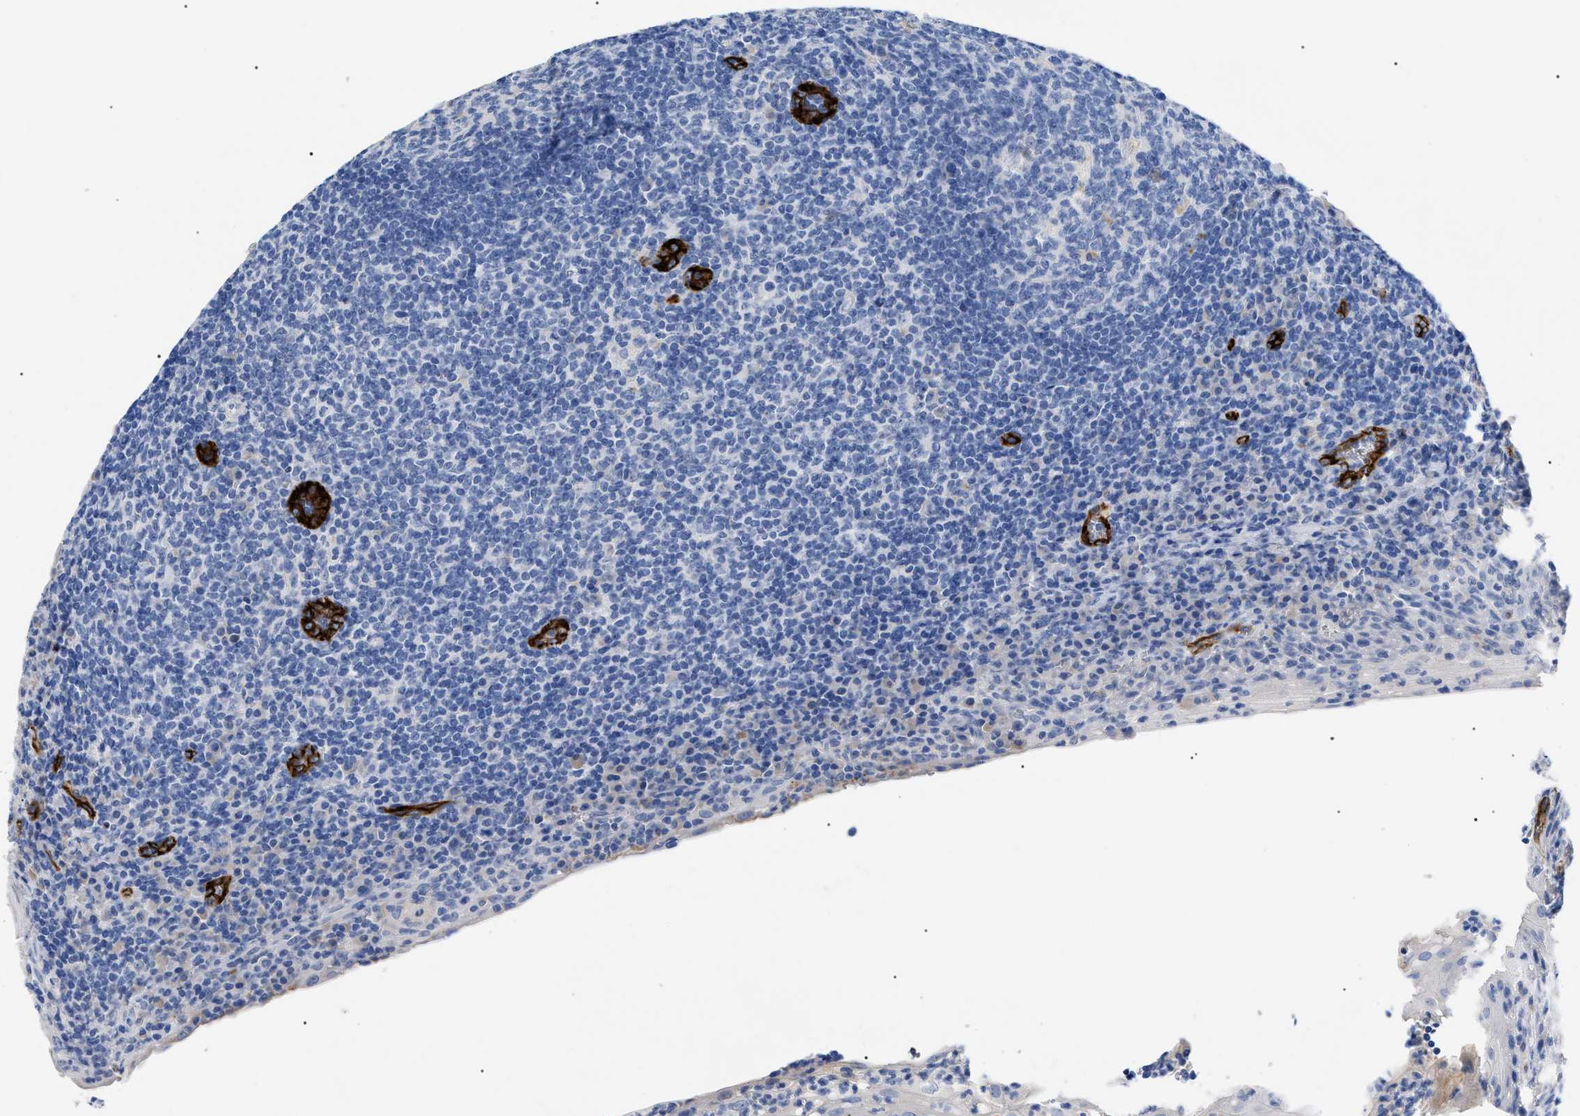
{"staining": {"intensity": "negative", "quantity": "none", "location": "none"}, "tissue": "tonsil", "cell_type": "Germinal center cells", "image_type": "normal", "snomed": [{"axis": "morphology", "description": "Normal tissue, NOS"}, {"axis": "topography", "description": "Tonsil"}], "caption": "Human tonsil stained for a protein using IHC demonstrates no expression in germinal center cells.", "gene": "ACKR1", "patient": {"sex": "male", "age": 37}}